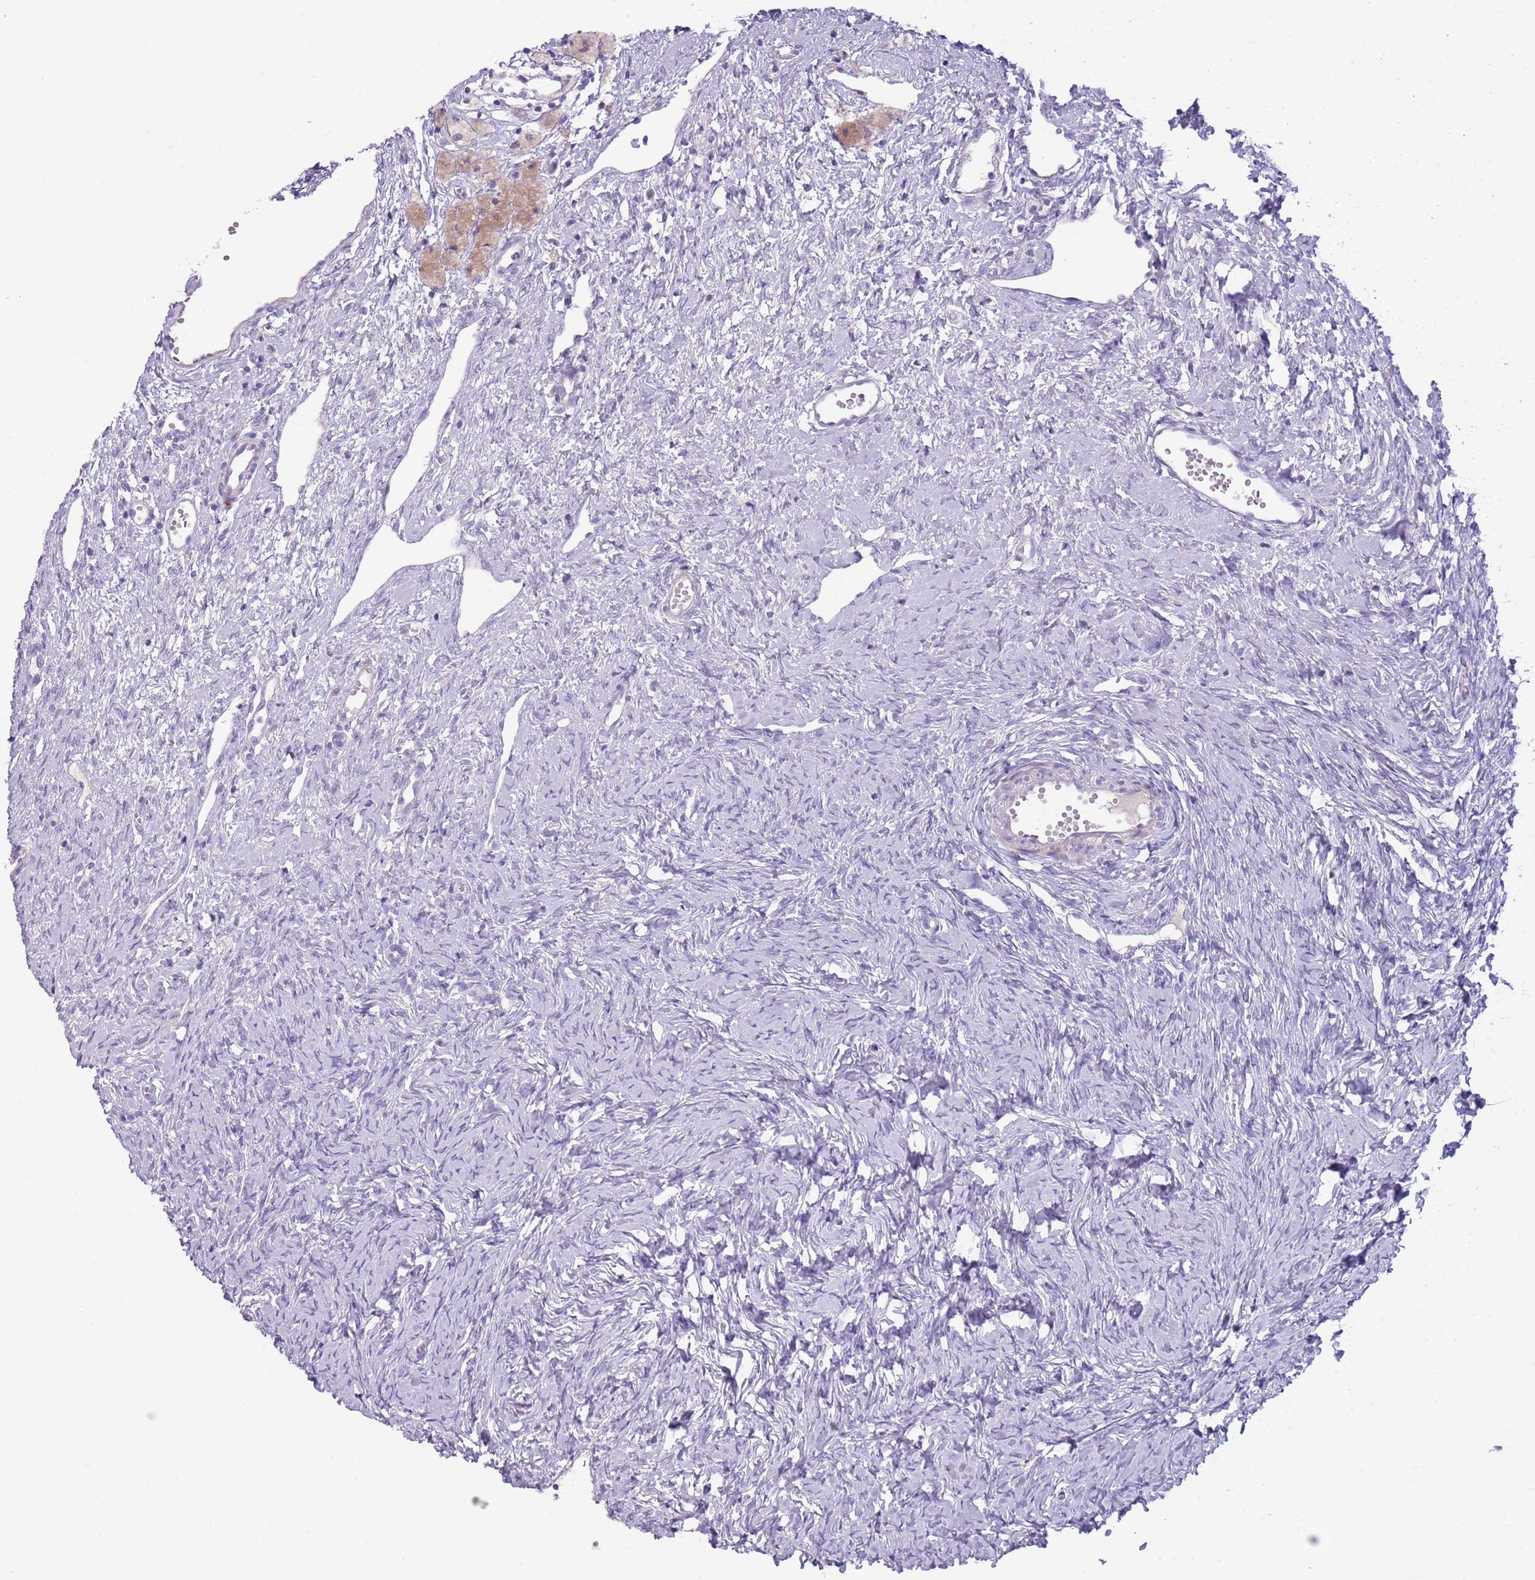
{"staining": {"intensity": "weak", "quantity": "<25%", "location": "cytoplasmic/membranous"}, "tissue": "ovary", "cell_type": "Follicle cells", "image_type": "normal", "snomed": [{"axis": "morphology", "description": "Normal tissue, NOS"}, {"axis": "topography", "description": "Ovary"}], "caption": "Immunohistochemical staining of unremarkable human ovary demonstrates no significant expression in follicle cells.", "gene": "NBPF4", "patient": {"sex": "female", "age": 51}}